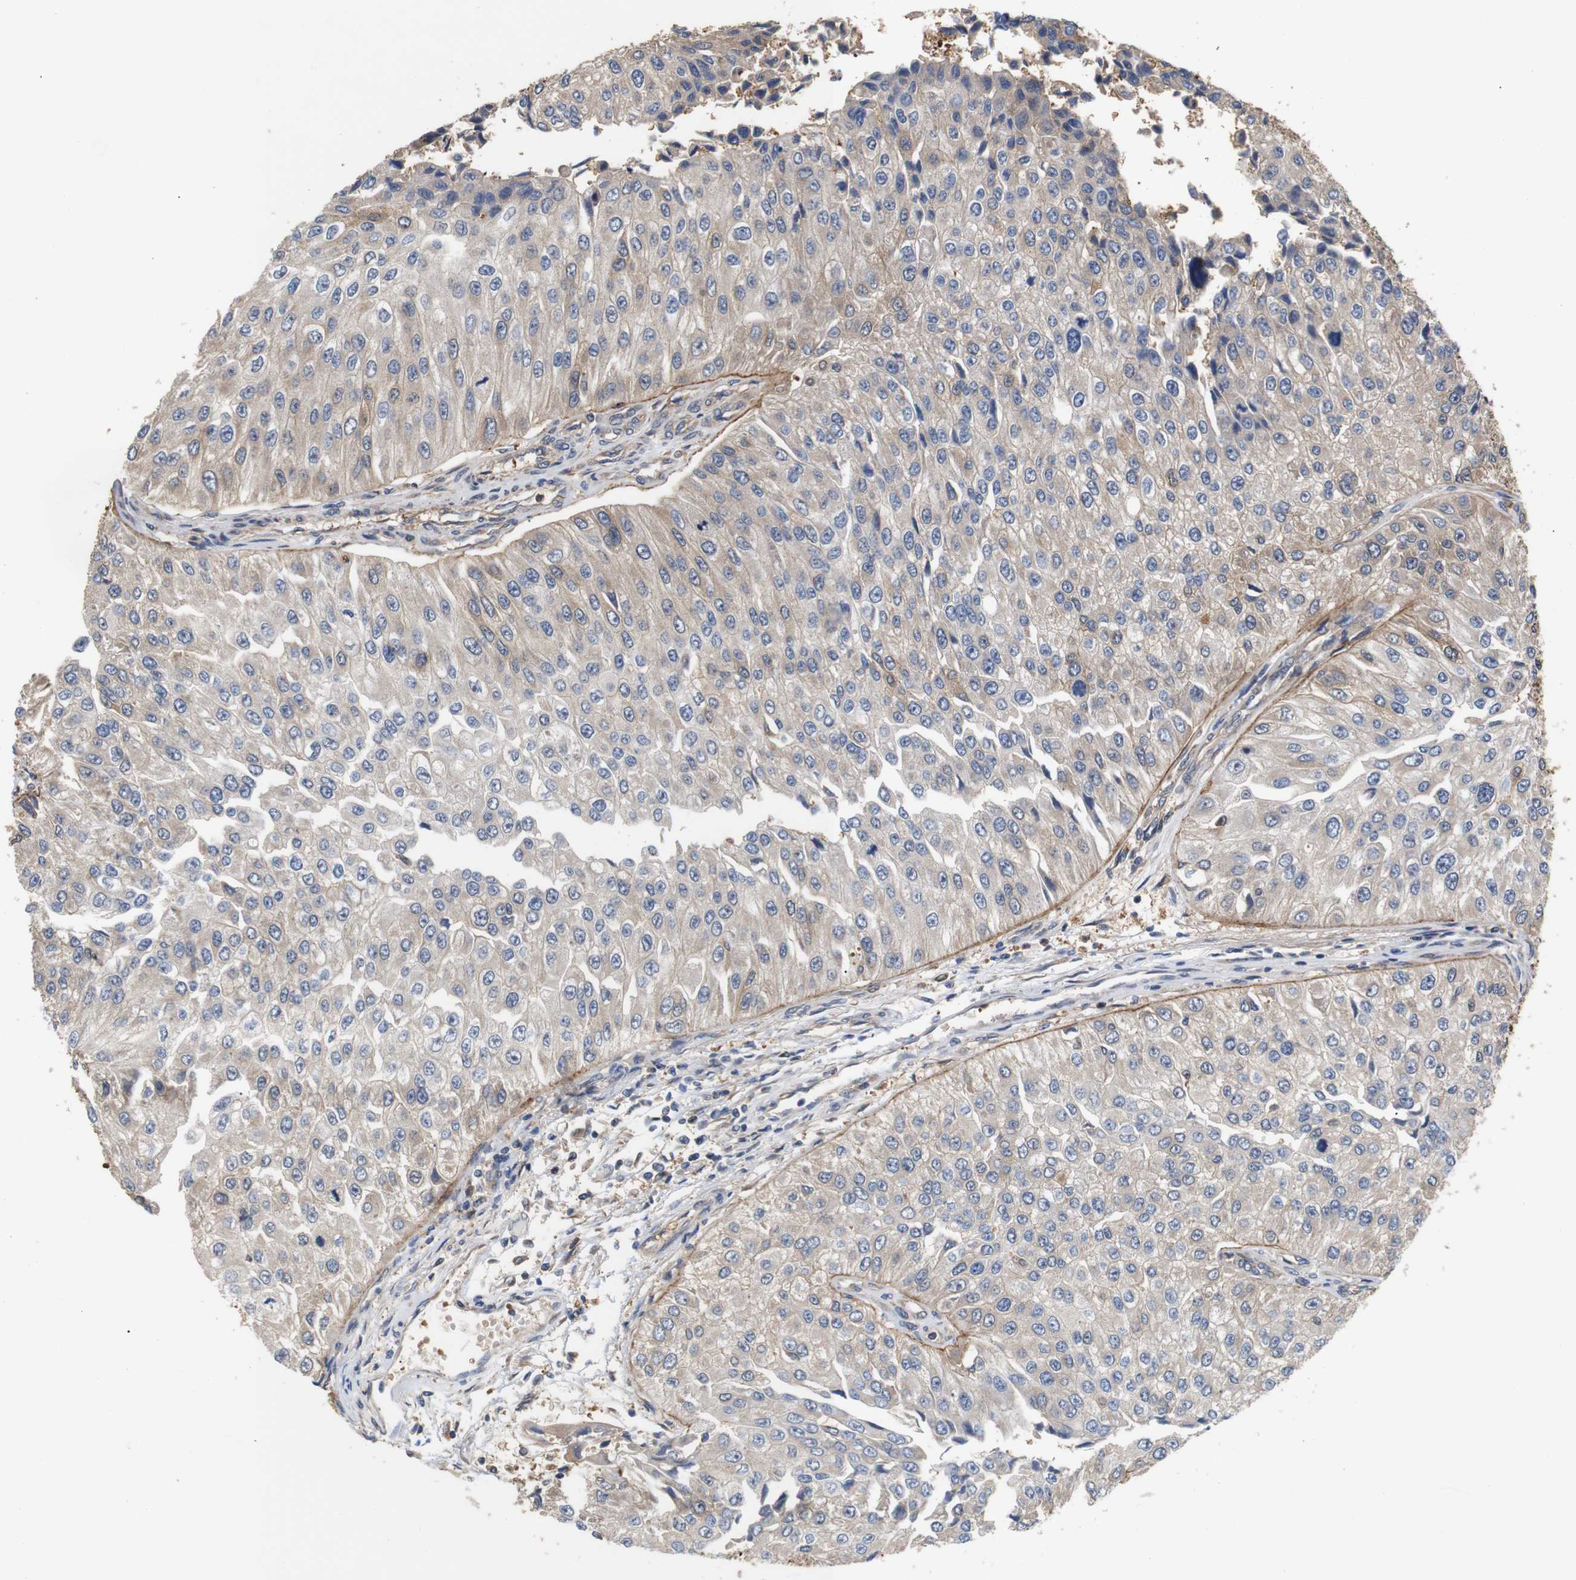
{"staining": {"intensity": "moderate", "quantity": "25%-75%", "location": "cytoplasmic/membranous"}, "tissue": "urothelial cancer", "cell_type": "Tumor cells", "image_type": "cancer", "snomed": [{"axis": "morphology", "description": "Urothelial carcinoma, High grade"}, {"axis": "topography", "description": "Kidney"}, {"axis": "topography", "description": "Urinary bladder"}], "caption": "Immunohistochemical staining of human urothelial cancer shows moderate cytoplasmic/membranous protein positivity in approximately 25%-75% of tumor cells. The protein is stained brown, and the nuclei are stained in blue (DAB (3,3'-diaminobenzidine) IHC with brightfield microscopy, high magnification).", "gene": "DDR1", "patient": {"sex": "male", "age": 77}}